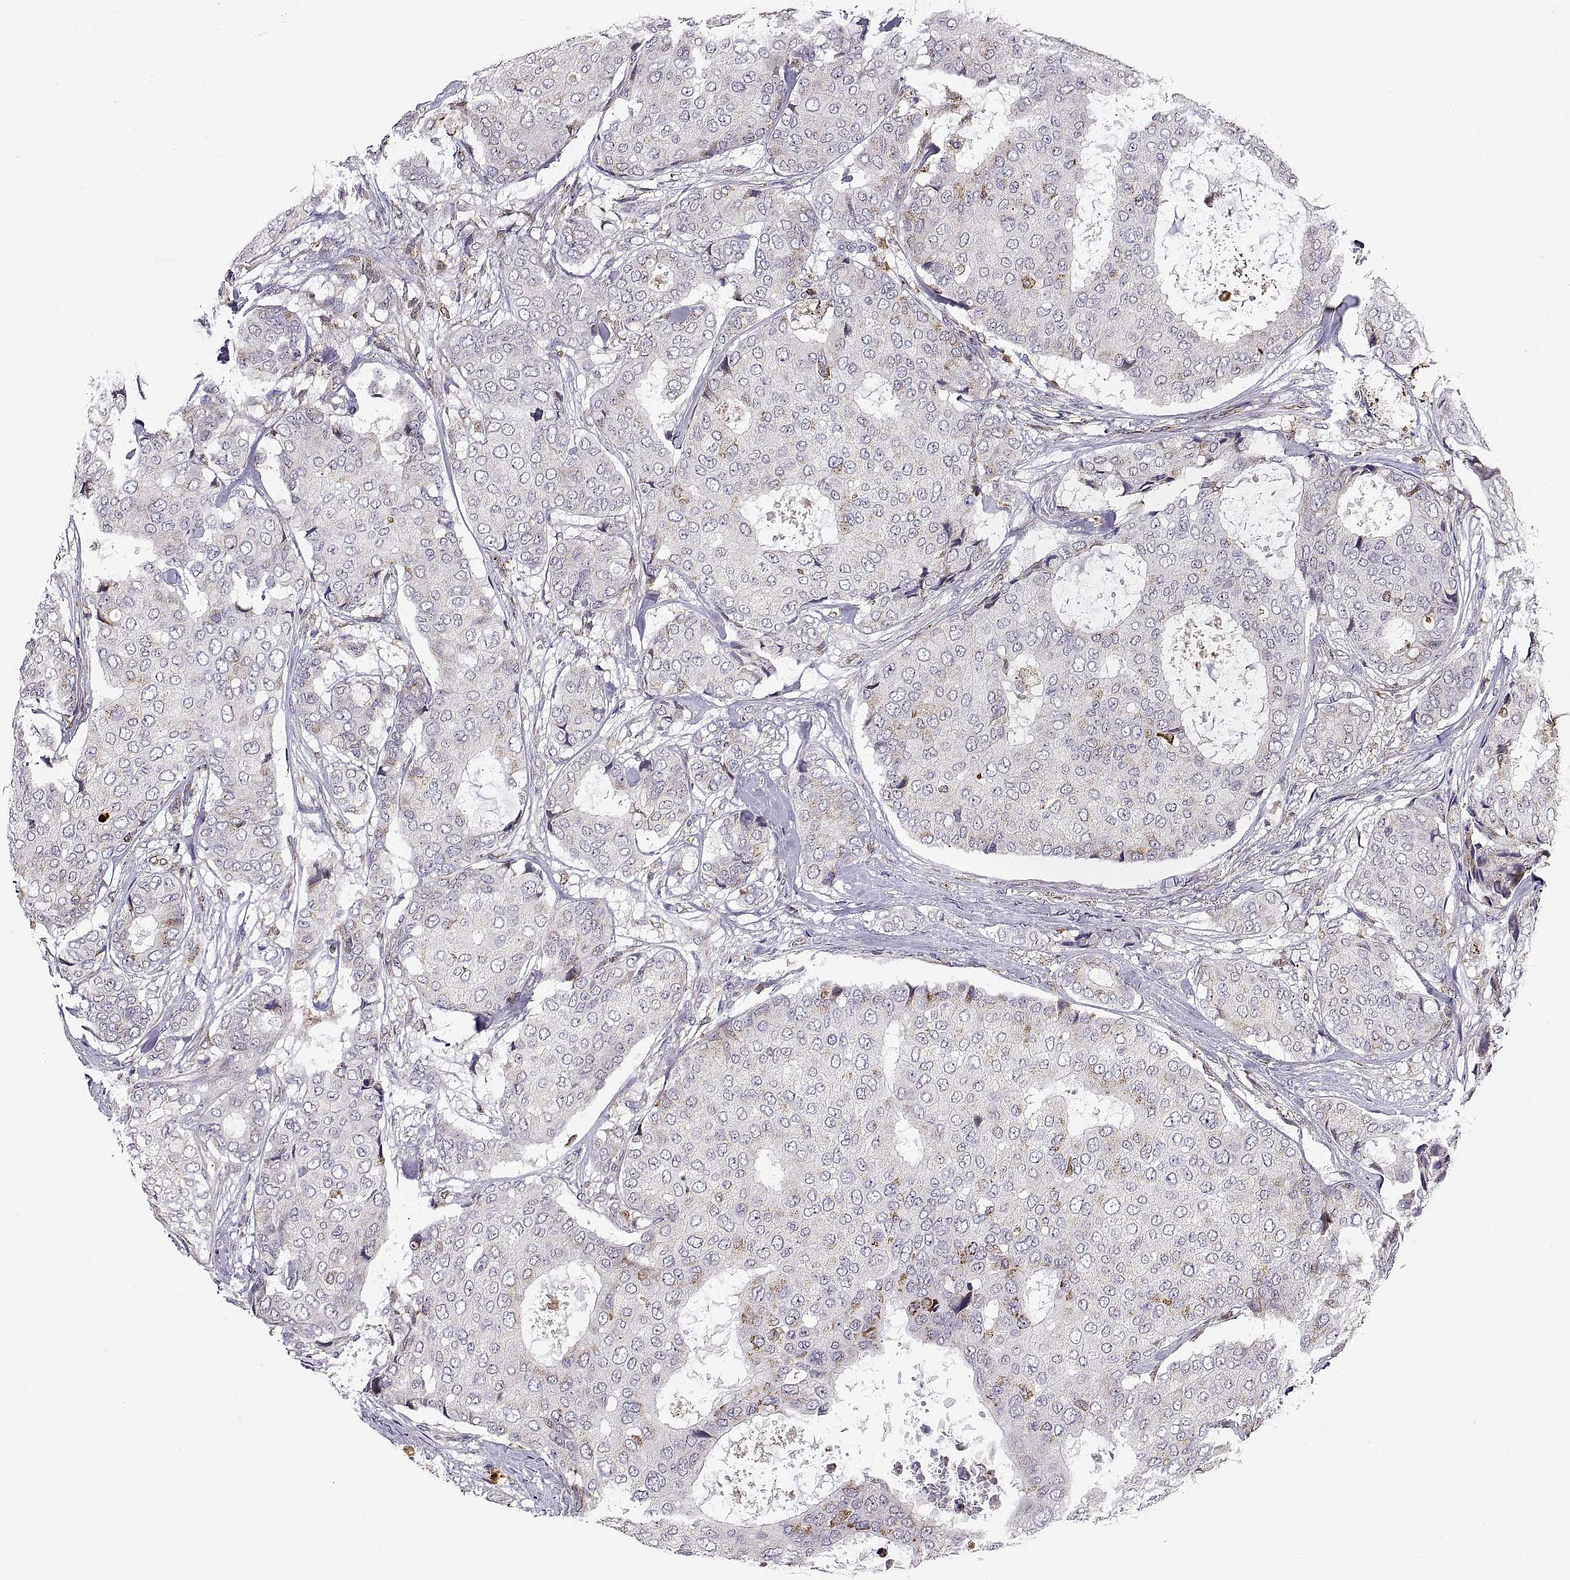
{"staining": {"intensity": "weak", "quantity": "<25%", "location": "cytoplasmic/membranous"}, "tissue": "breast cancer", "cell_type": "Tumor cells", "image_type": "cancer", "snomed": [{"axis": "morphology", "description": "Duct carcinoma"}, {"axis": "topography", "description": "Breast"}], "caption": "This is an immunohistochemistry (IHC) image of breast cancer. There is no positivity in tumor cells.", "gene": "ACAP1", "patient": {"sex": "female", "age": 75}}